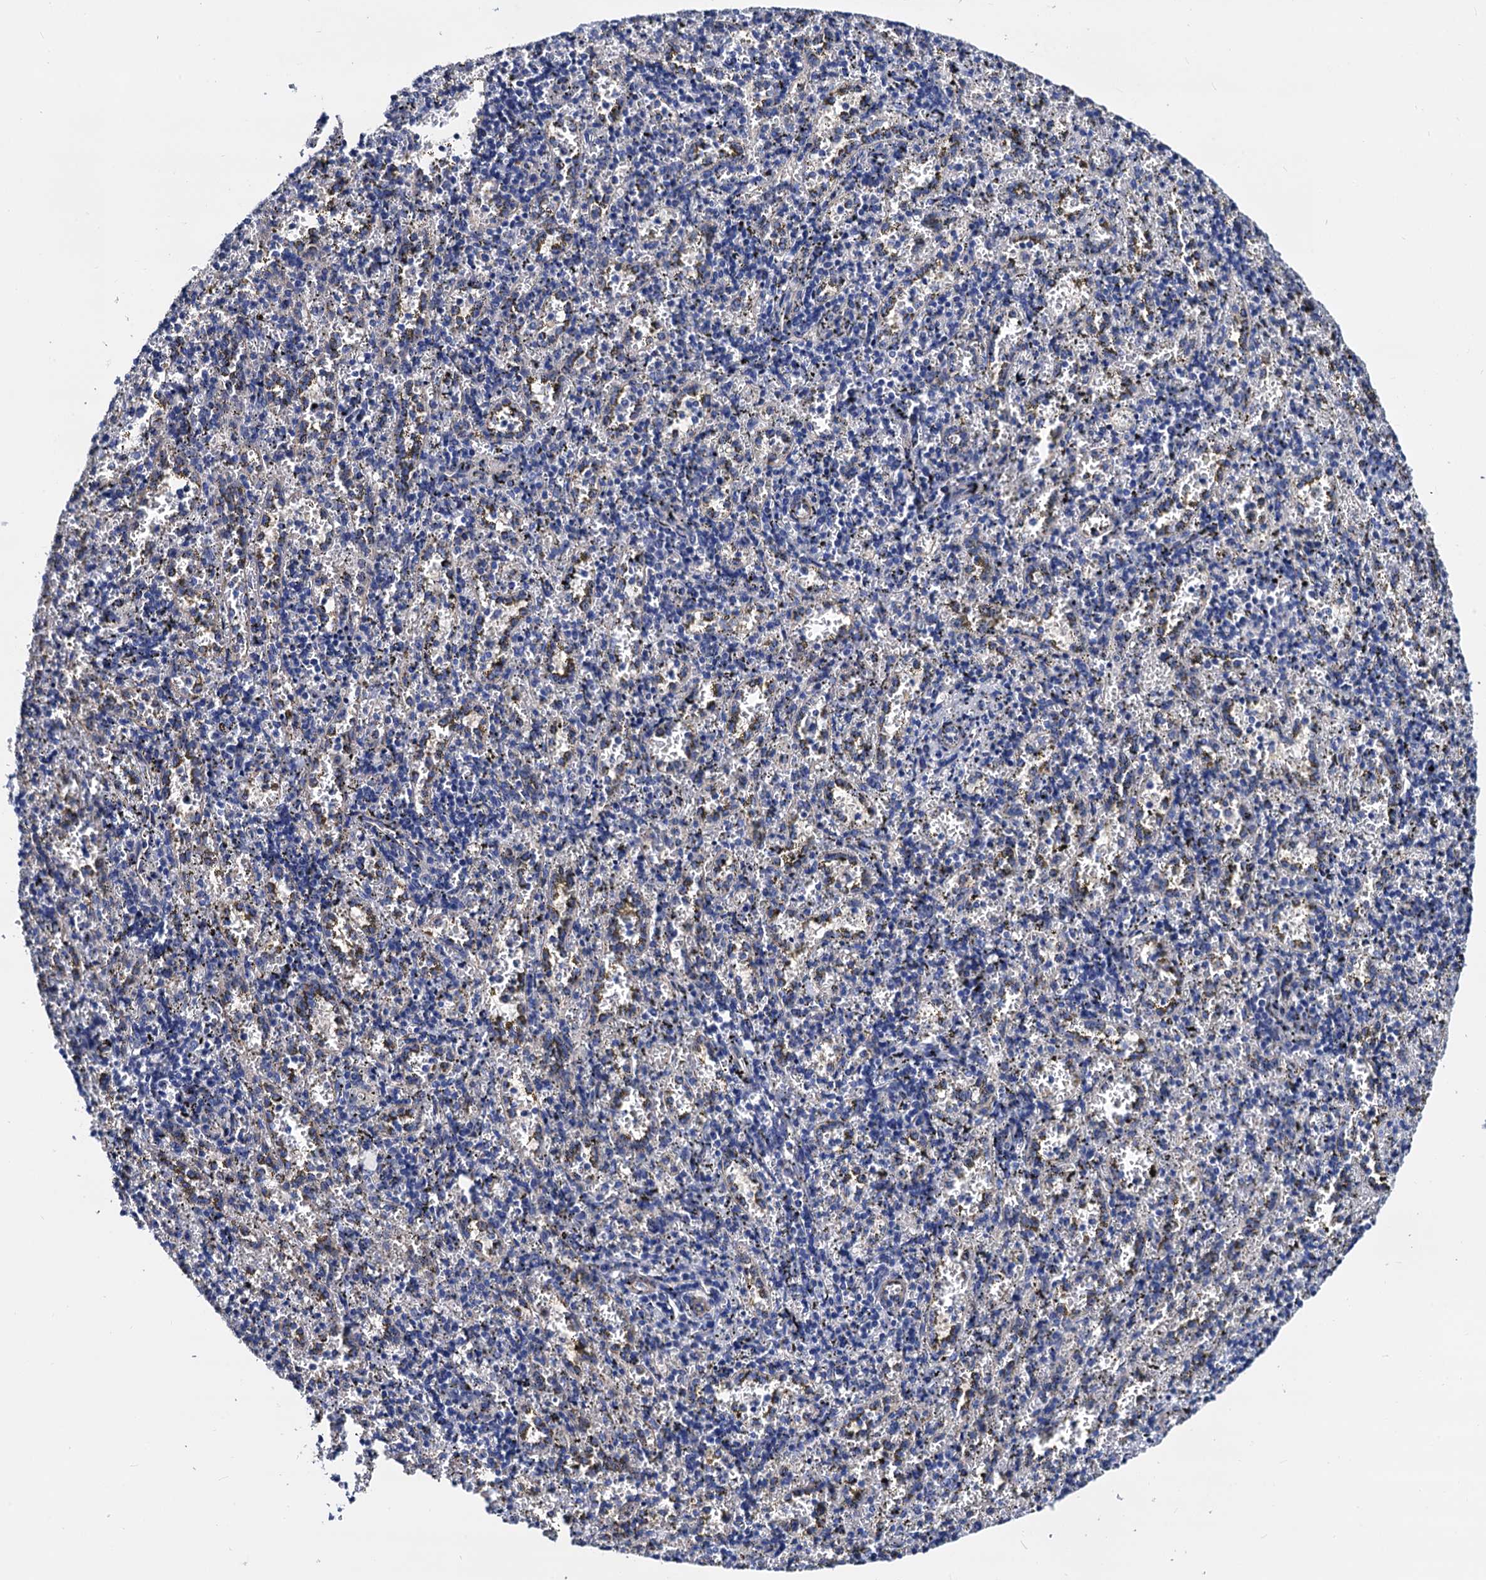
{"staining": {"intensity": "negative", "quantity": "none", "location": "none"}, "tissue": "spleen", "cell_type": "Cells in red pulp", "image_type": "normal", "snomed": [{"axis": "morphology", "description": "Normal tissue, NOS"}, {"axis": "topography", "description": "Spleen"}], "caption": "The IHC image has no significant expression in cells in red pulp of spleen. Nuclei are stained in blue.", "gene": "ZDHHC18", "patient": {"sex": "male", "age": 11}}